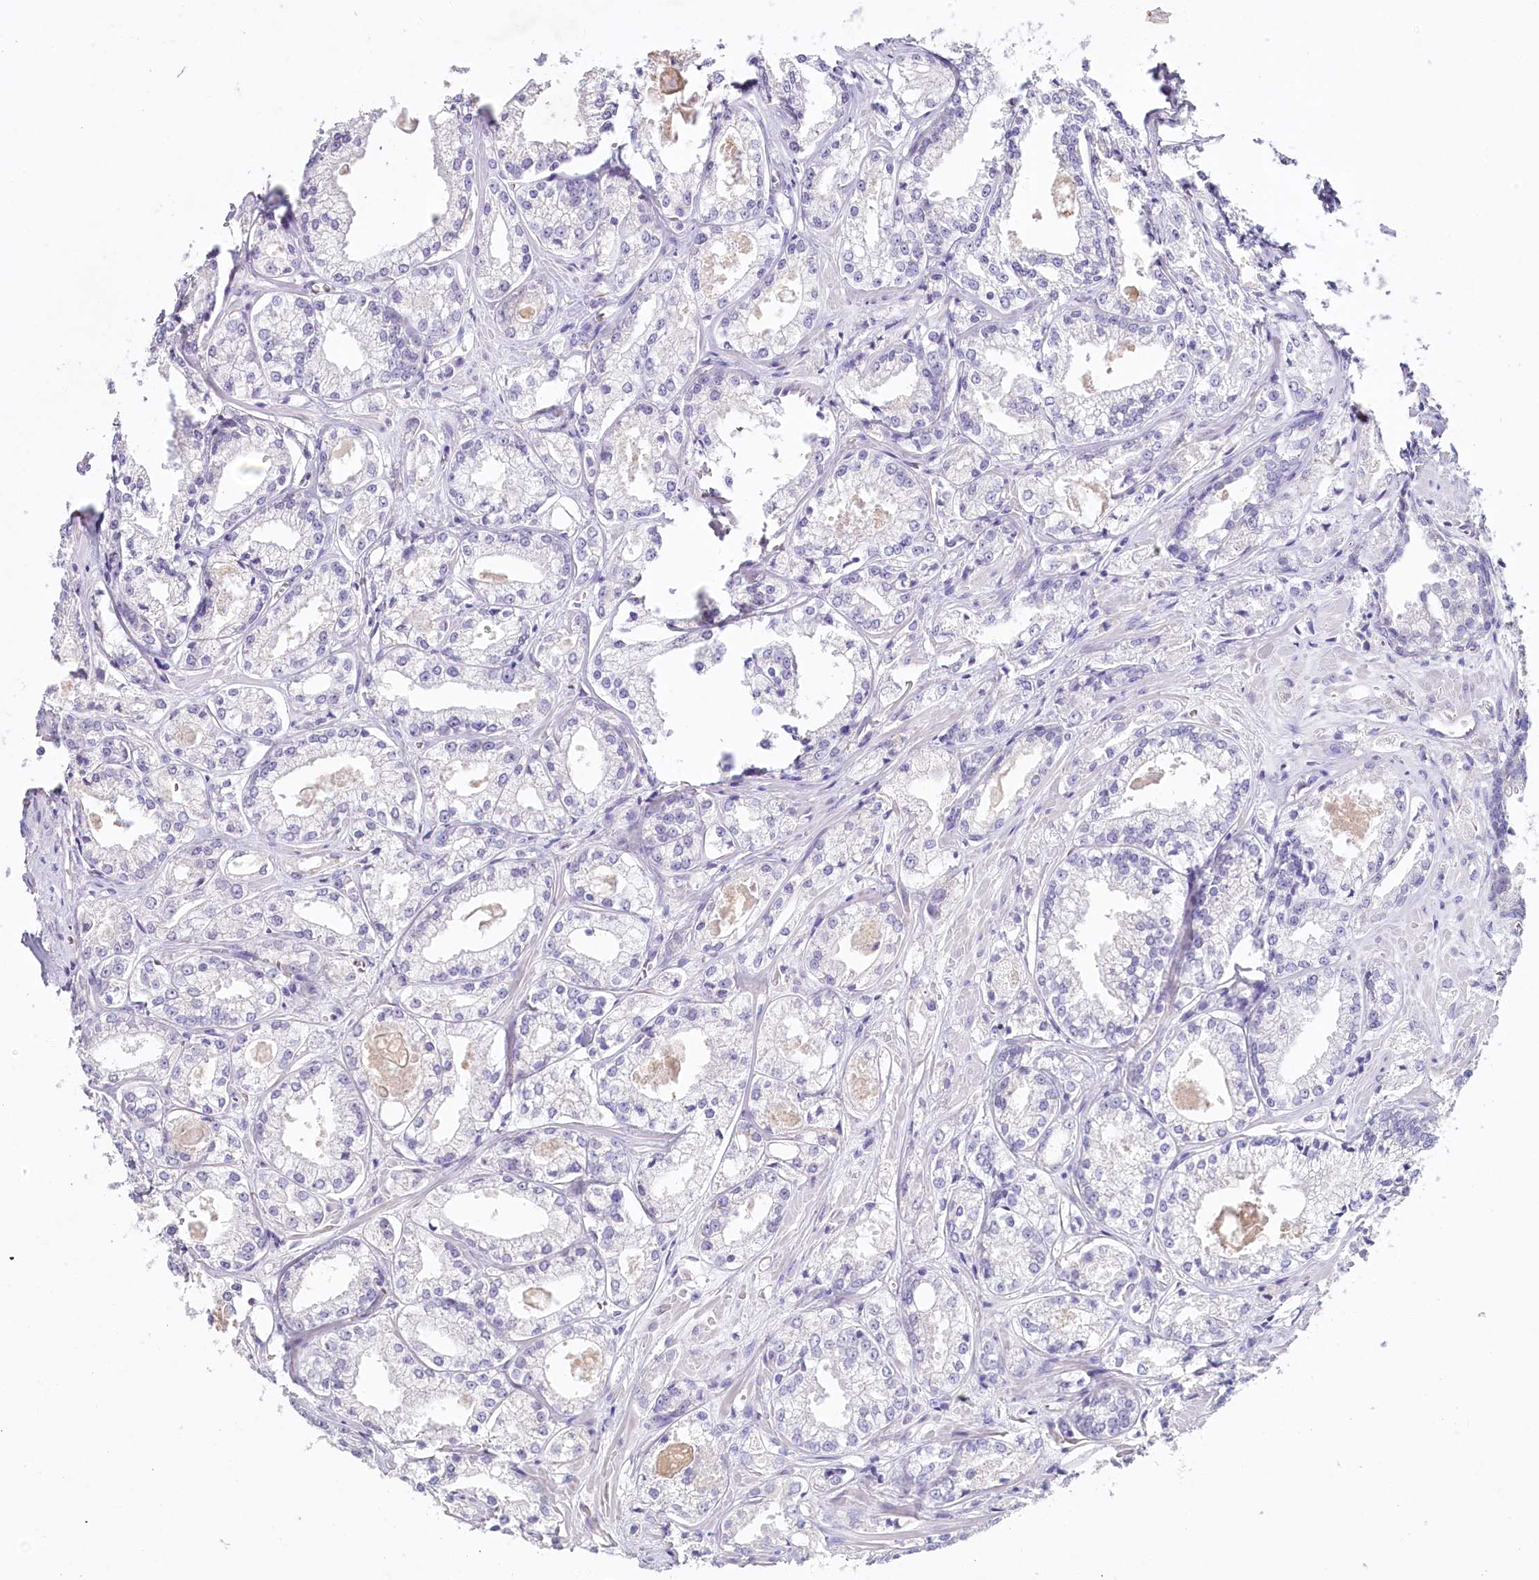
{"staining": {"intensity": "negative", "quantity": "none", "location": "none"}, "tissue": "prostate cancer", "cell_type": "Tumor cells", "image_type": "cancer", "snomed": [{"axis": "morphology", "description": "Adenocarcinoma, Low grade"}, {"axis": "topography", "description": "Prostate"}], "caption": "A high-resolution micrograph shows immunohistochemistry (IHC) staining of low-grade adenocarcinoma (prostate), which reveals no significant expression in tumor cells. The staining is performed using DAB (3,3'-diaminobenzidine) brown chromogen with nuclei counter-stained in using hematoxylin.", "gene": "HPD", "patient": {"sex": "male", "age": 47}}